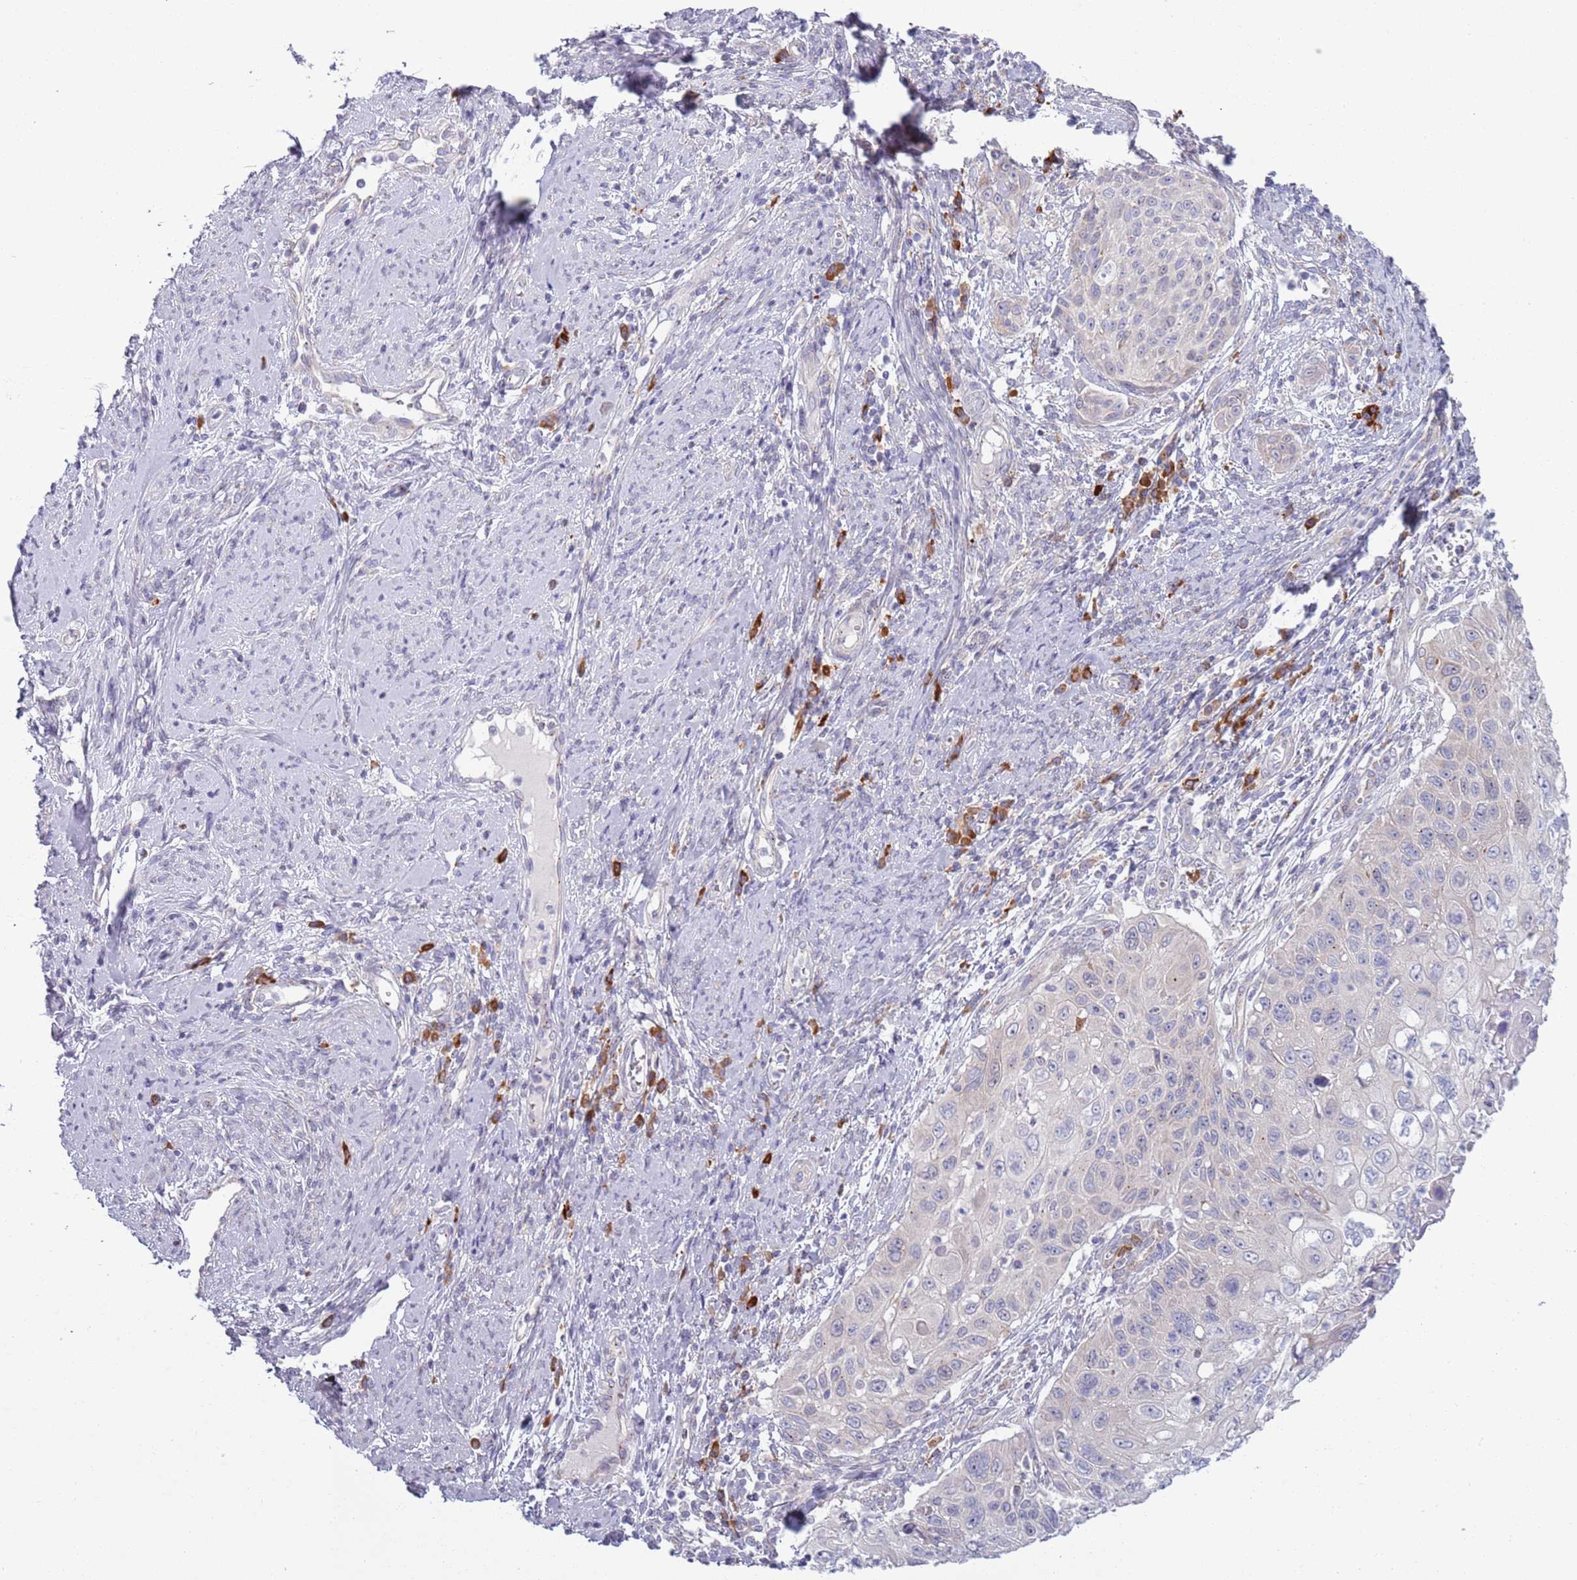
{"staining": {"intensity": "negative", "quantity": "none", "location": "none"}, "tissue": "cervical cancer", "cell_type": "Tumor cells", "image_type": "cancer", "snomed": [{"axis": "morphology", "description": "Squamous cell carcinoma, NOS"}, {"axis": "topography", "description": "Cervix"}], "caption": "Immunohistochemistry image of neoplastic tissue: human cervical cancer stained with DAB (3,3'-diaminobenzidine) displays no significant protein expression in tumor cells. (Brightfield microscopy of DAB (3,3'-diaminobenzidine) immunohistochemistry (IHC) at high magnification).", "gene": "LTB", "patient": {"sex": "female", "age": 70}}